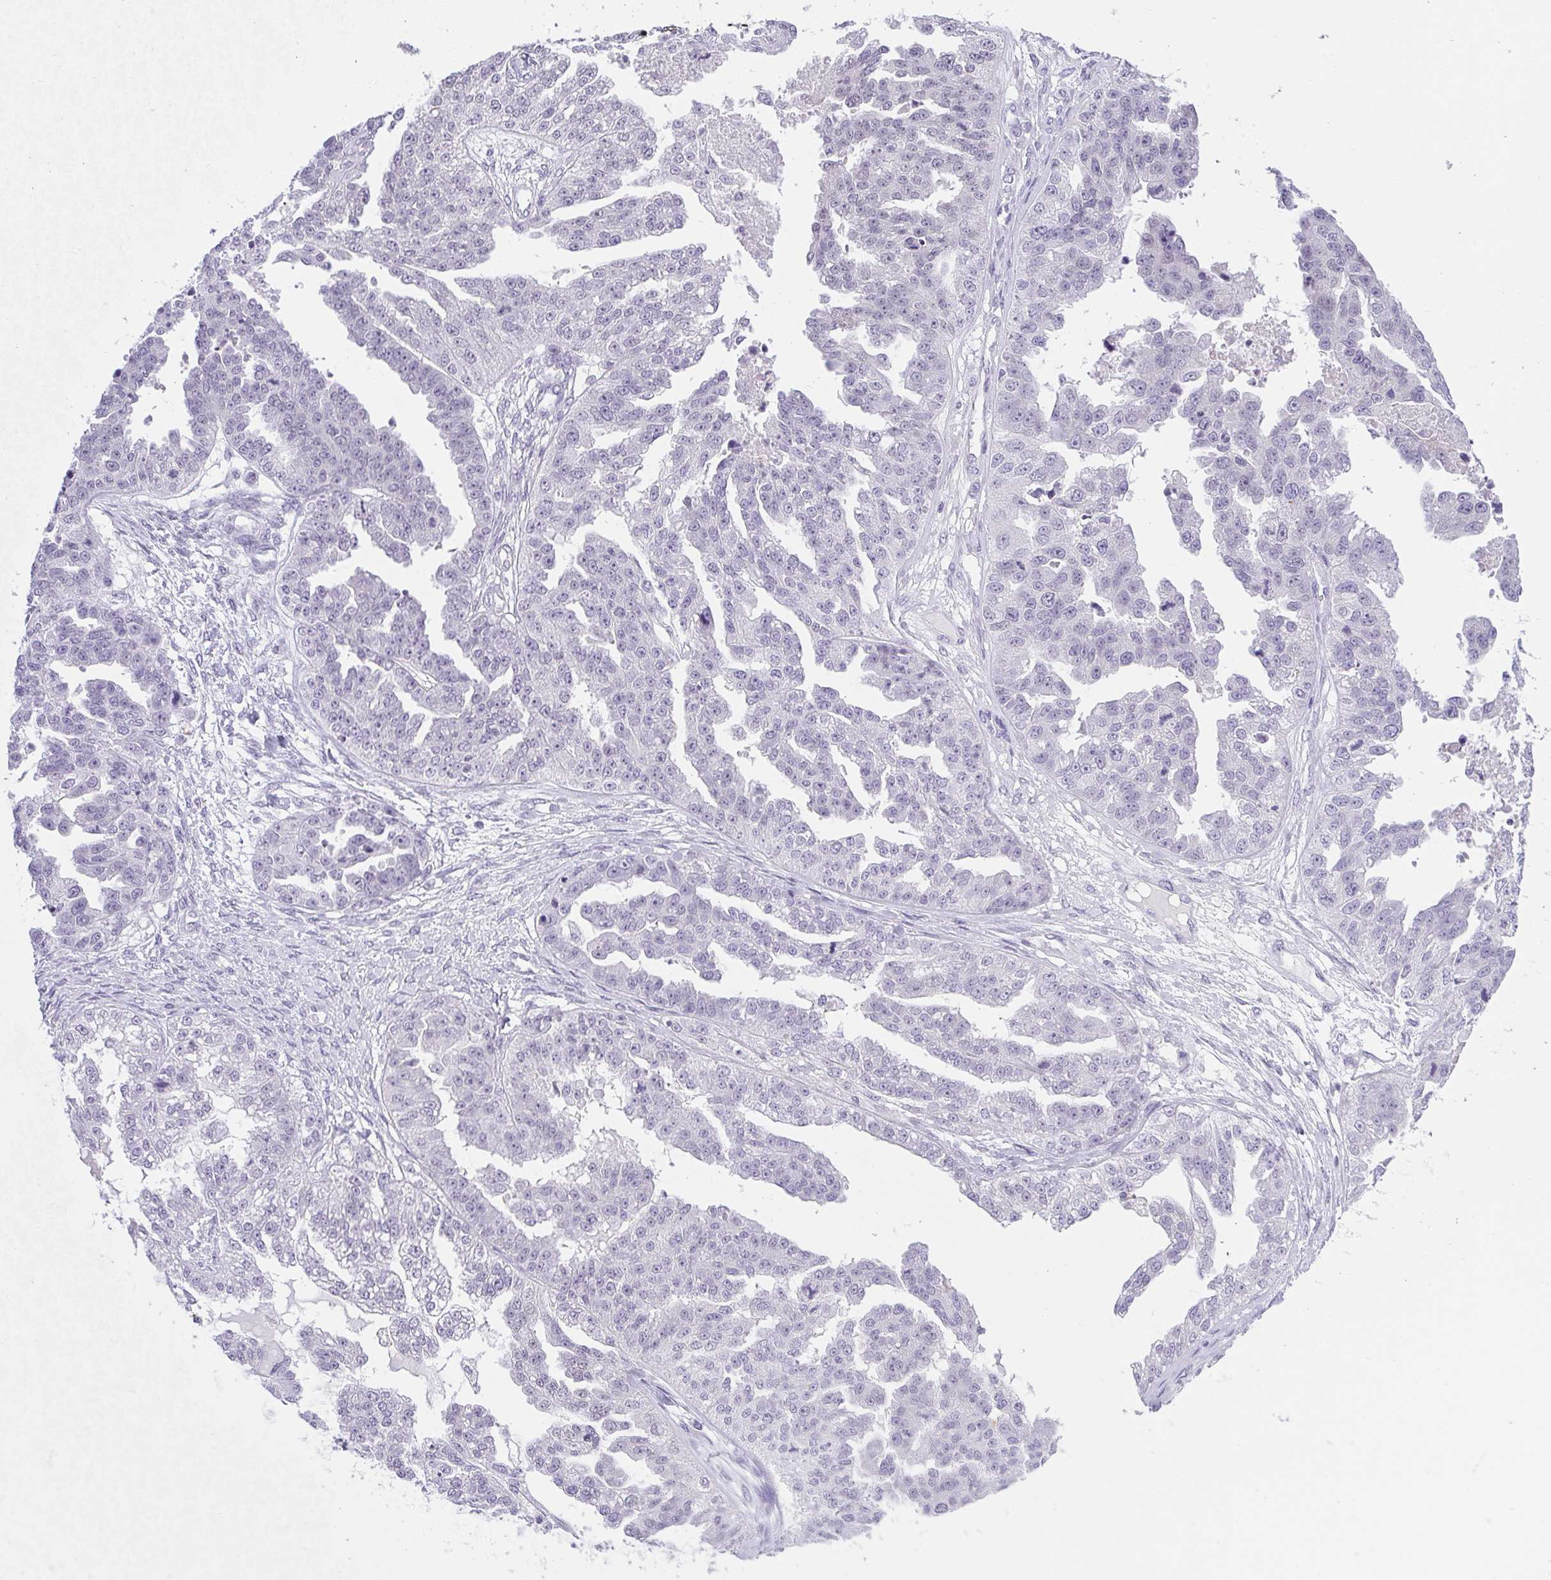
{"staining": {"intensity": "negative", "quantity": "none", "location": "none"}, "tissue": "ovarian cancer", "cell_type": "Tumor cells", "image_type": "cancer", "snomed": [{"axis": "morphology", "description": "Cystadenocarcinoma, serous, NOS"}, {"axis": "topography", "description": "Ovary"}], "caption": "IHC of human serous cystadenocarcinoma (ovarian) displays no expression in tumor cells. Brightfield microscopy of immunohistochemistry stained with DAB (3,3'-diaminobenzidine) (brown) and hematoxylin (blue), captured at high magnification.", "gene": "CACNA1S", "patient": {"sex": "female", "age": 58}}